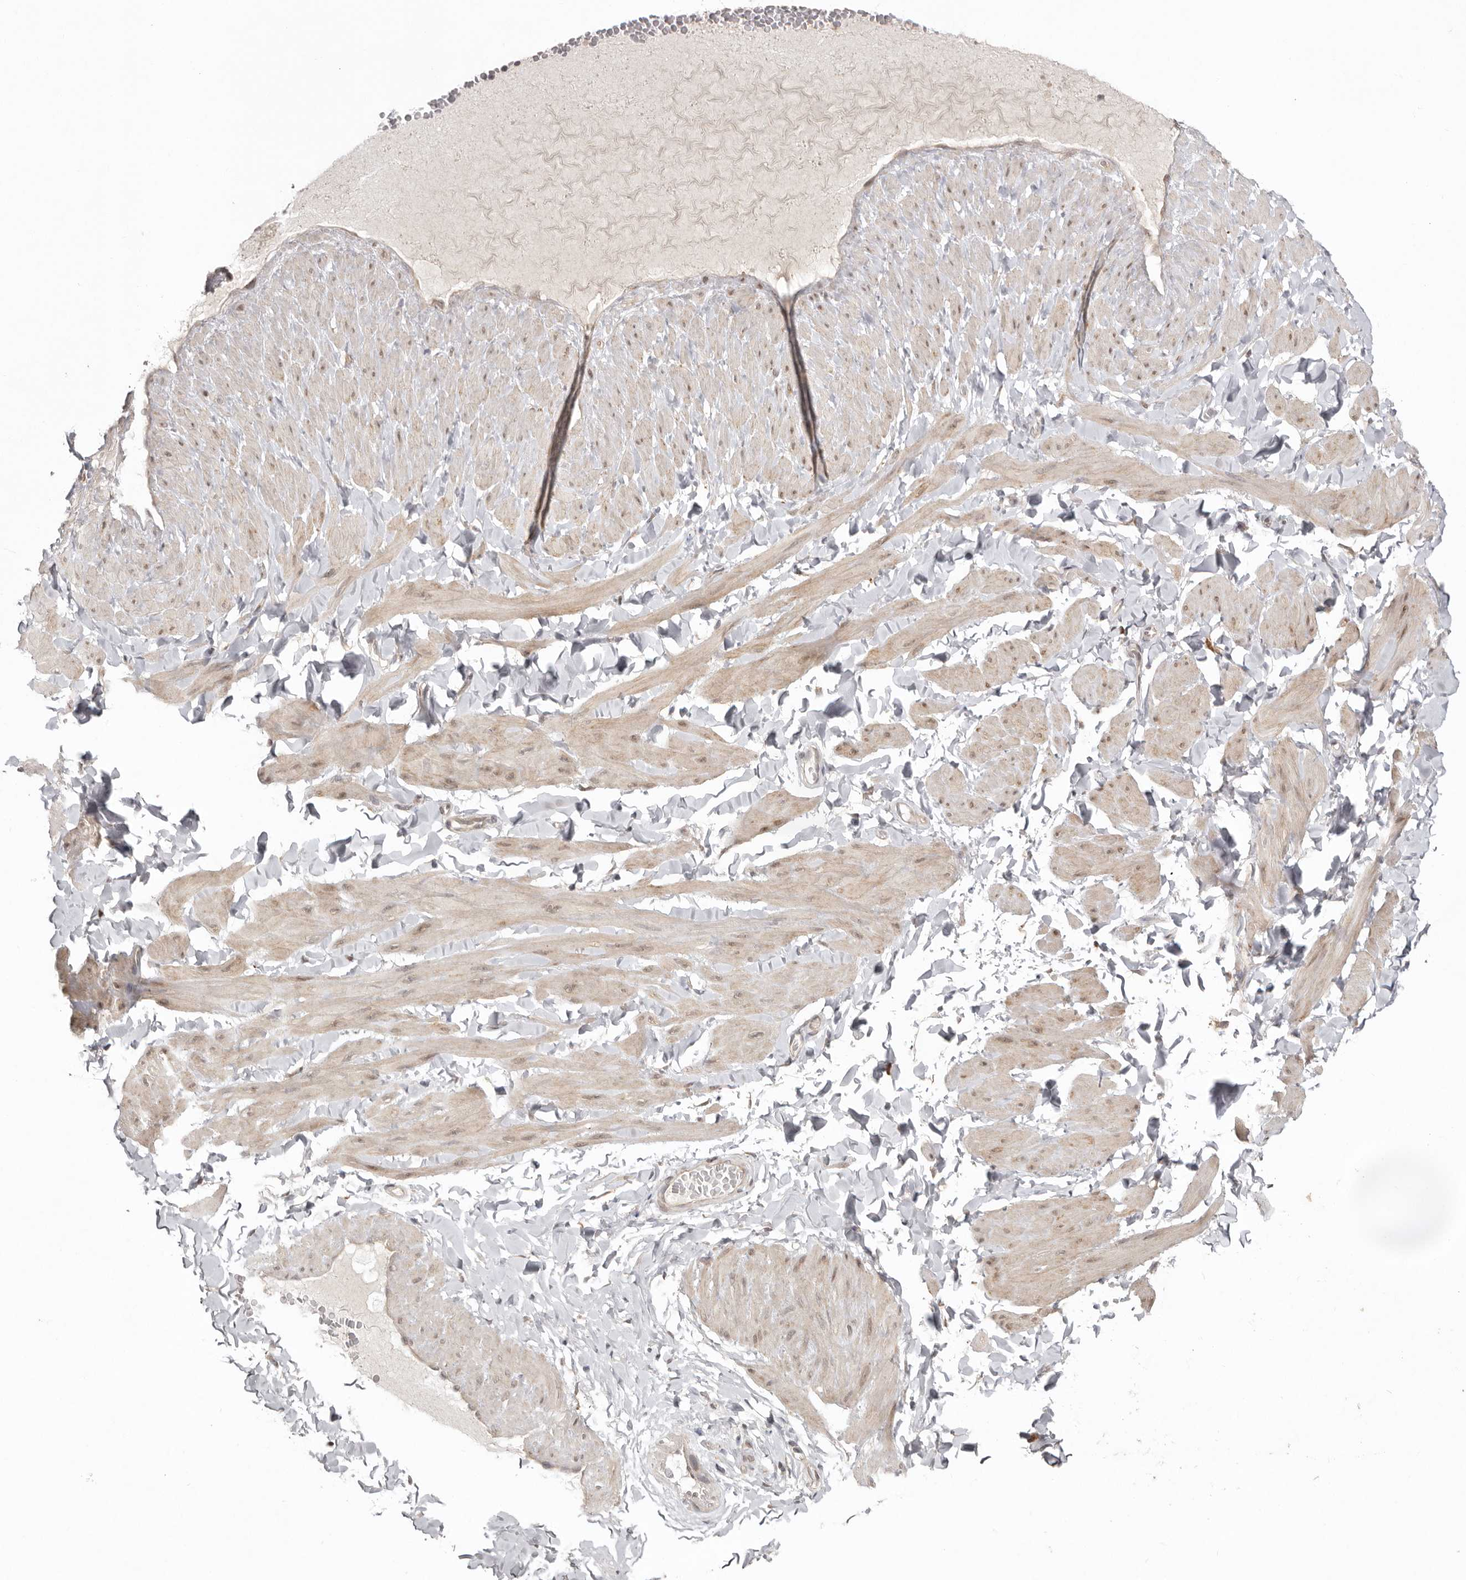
{"staining": {"intensity": "weak", "quantity": "<25%", "location": "cytoplasmic/membranous"}, "tissue": "adipose tissue", "cell_type": "Adipocytes", "image_type": "normal", "snomed": [{"axis": "morphology", "description": "Normal tissue, NOS"}, {"axis": "topography", "description": "Adipose tissue"}, {"axis": "topography", "description": "Vascular tissue"}, {"axis": "topography", "description": "Peripheral nerve tissue"}], "caption": "Immunohistochemistry photomicrograph of benign human adipose tissue stained for a protein (brown), which displays no positivity in adipocytes. (Stains: DAB immunohistochemistry (IHC) with hematoxylin counter stain, Microscopy: brightfield microscopy at high magnification).", "gene": "NSUN4", "patient": {"sex": "male", "age": 25}}